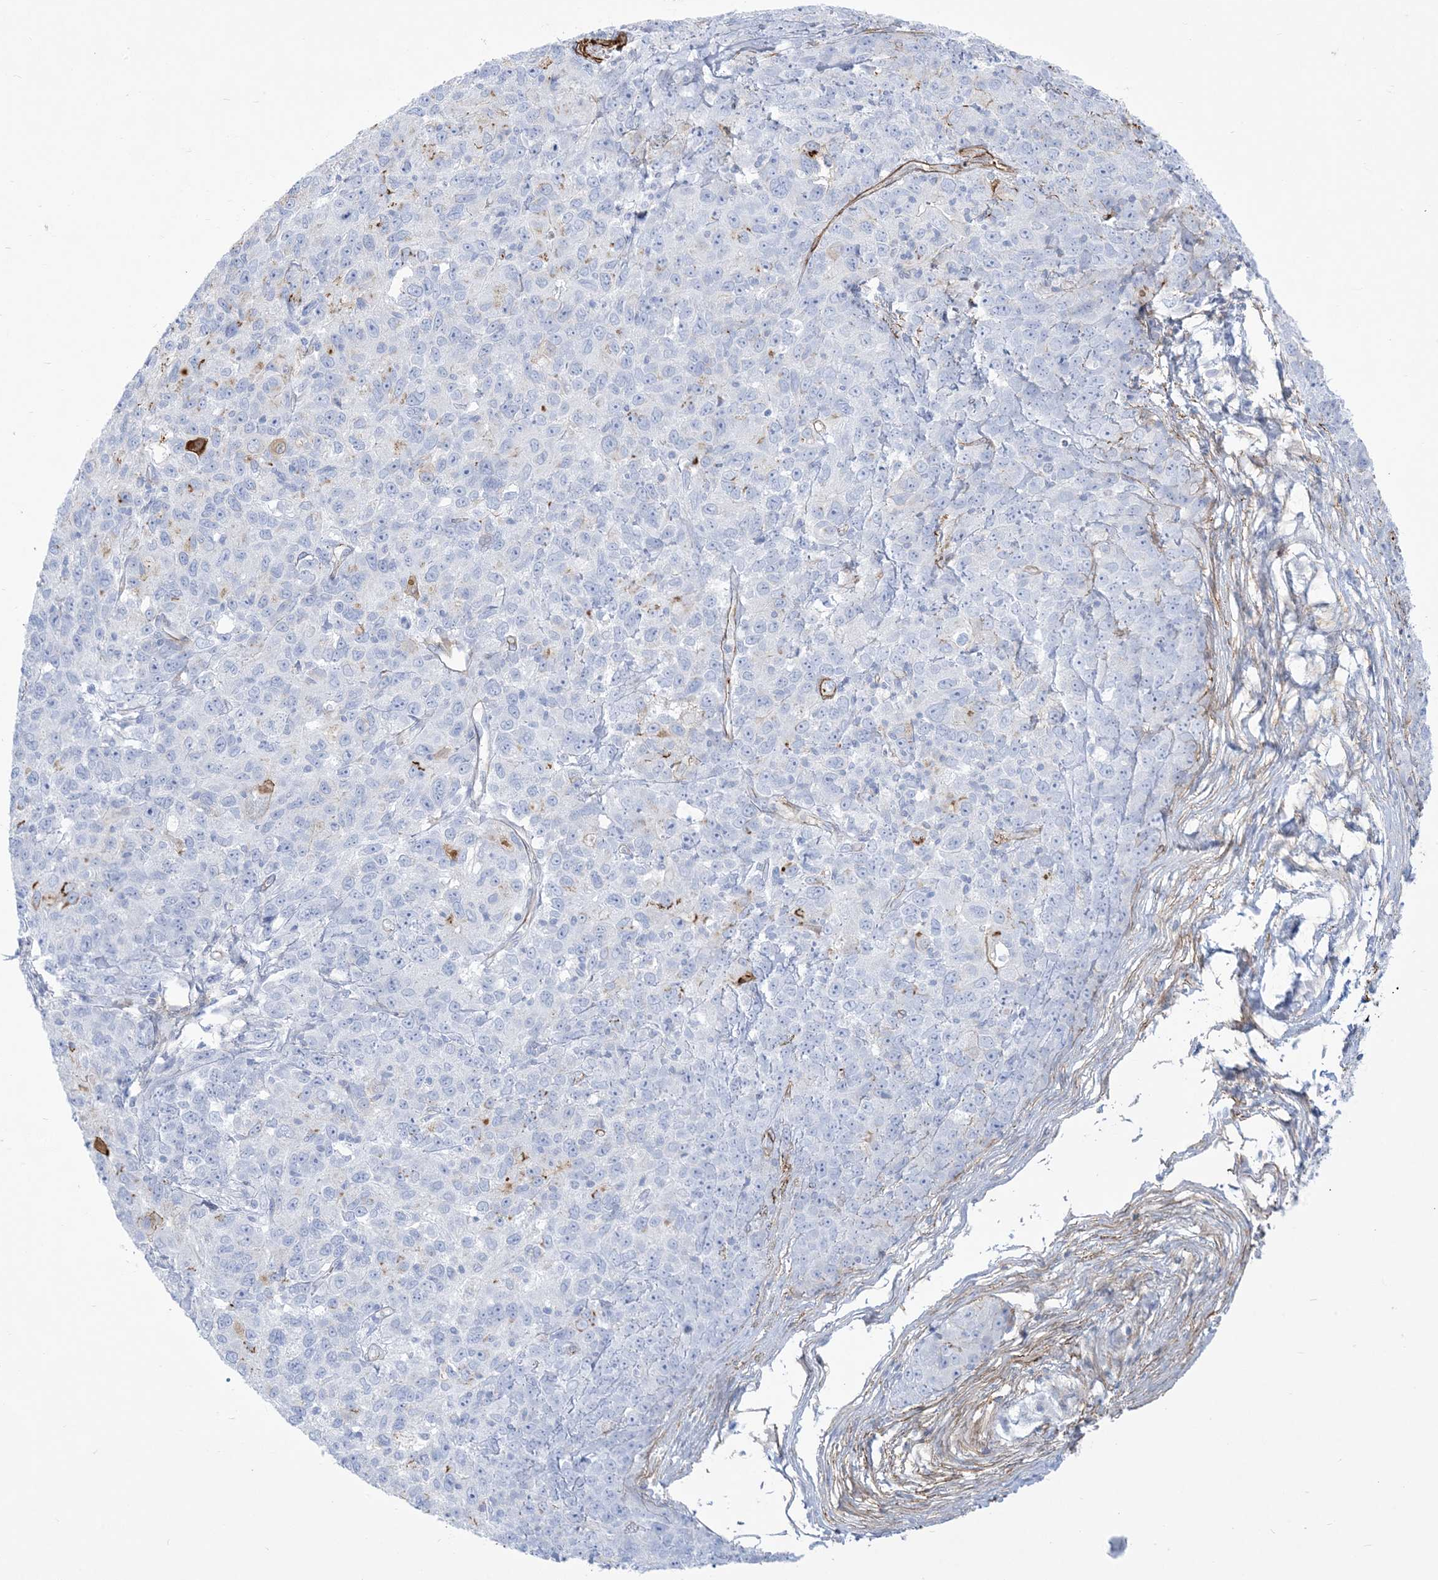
{"staining": {"intensity": "negative", "quantity": "none", "location": "none"}, "tissue": "ovarian cancer", "cell_type": "Tumor cells", "image_type": "cancer", "snomed": [{"axis": "morphology", "description": "Carcinoma, endometroid"}, {"axis": "topography", "description": "Ovary"}], "caption": "Immunohistochemical staining of ovarian cancer reveals no significant staining in tumor cells.", "gene": "B3GNT7", "patient": {"sex": "female", "age": 42}}